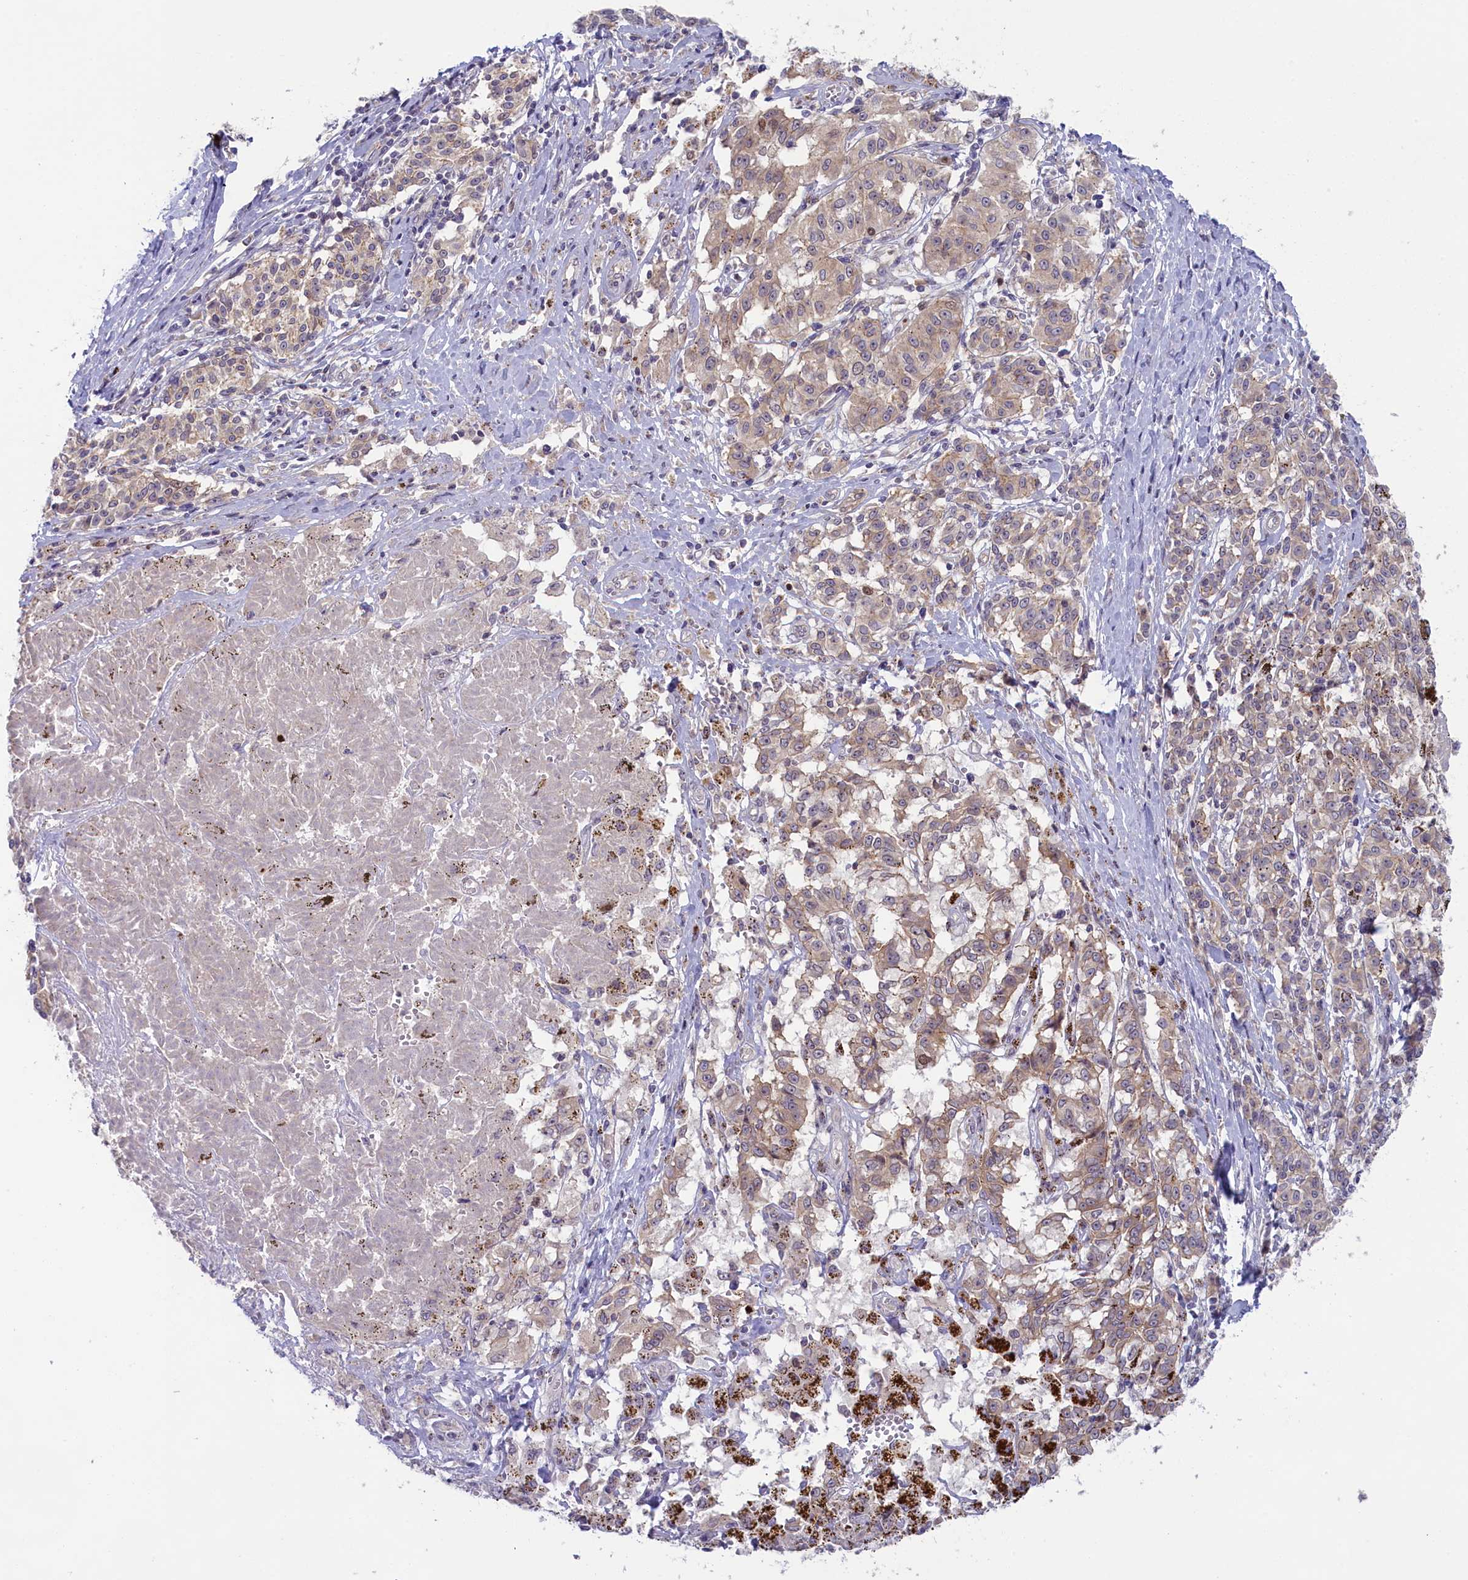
{"staining": {"intensity": "weak", "quantity": ">75%", "location": "cytoplasmic/membranous"}, "tissue": "melanoma", "cell_type": "Tumor cells", "image_type": "cancer", "snomed": [{"axis": "morphology", "description": "Malignant melanoma, NOS"}, {"axis": "topography", "description": "Skin"}], "caption": "IHC image of neoplastic tissue: human melanoma stained using immunohistochemistry (IHC) displays low levels of weak protein expression localized specifically in the cytoplasmic/membranous of tumor cells, appearing as a cytoplasmic/membranous brown color.", "gene": "CCL23", "patient": {"sex": "female", "age": 72}}